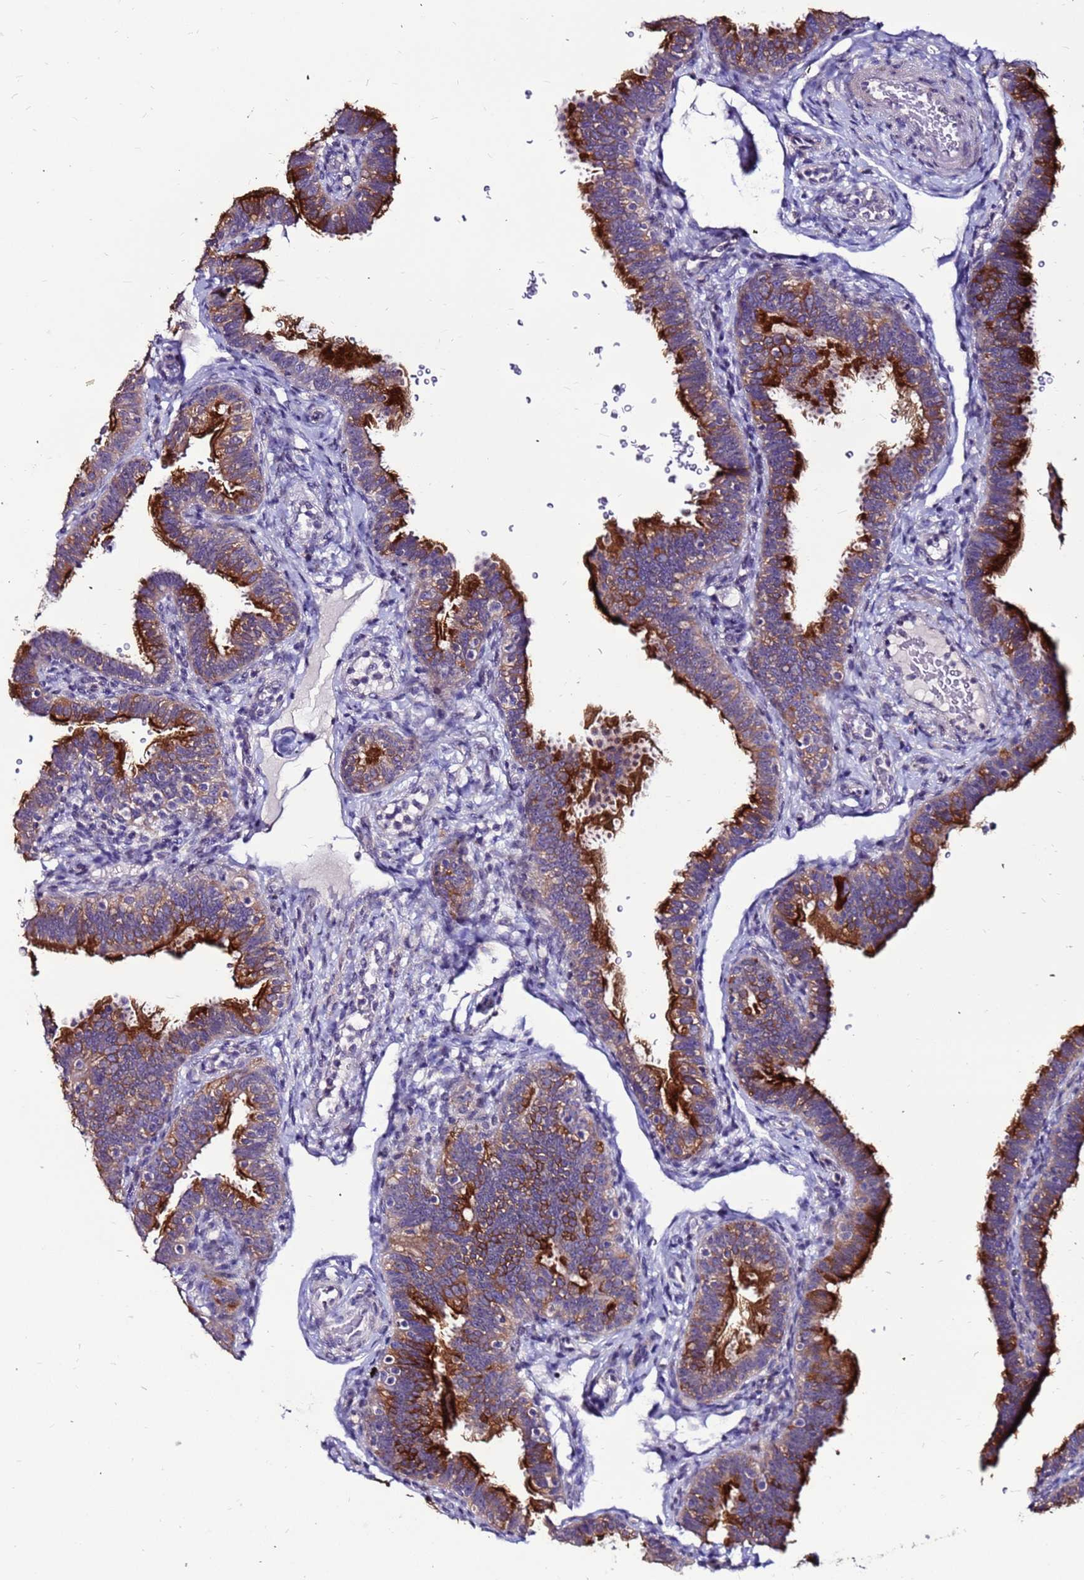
{"staining": {"intensity": "strong", "quantity": ">75%", "location": "cytoplasmic/membranous"}, "tissue": "fallopian tube", "cell_type": "Glandular cells", "image_type": "normal", "snomed": [{"axis": "morphology", "description": "Normal tissue, NOS"}, {"axis": "topography", "description": "Fallopian tube"}], "caption": "An image of human fallopian tube stained for a protein reveals strong cytoplasmic/membranous brown staining in glandular cells. The protein is stained brown, and the nuclei are stained in blue (DAB IHC with brightfield microscopy, high magnification).", "gene": "SLC44A3", "patient": {"sex": "female", "age": 41}}